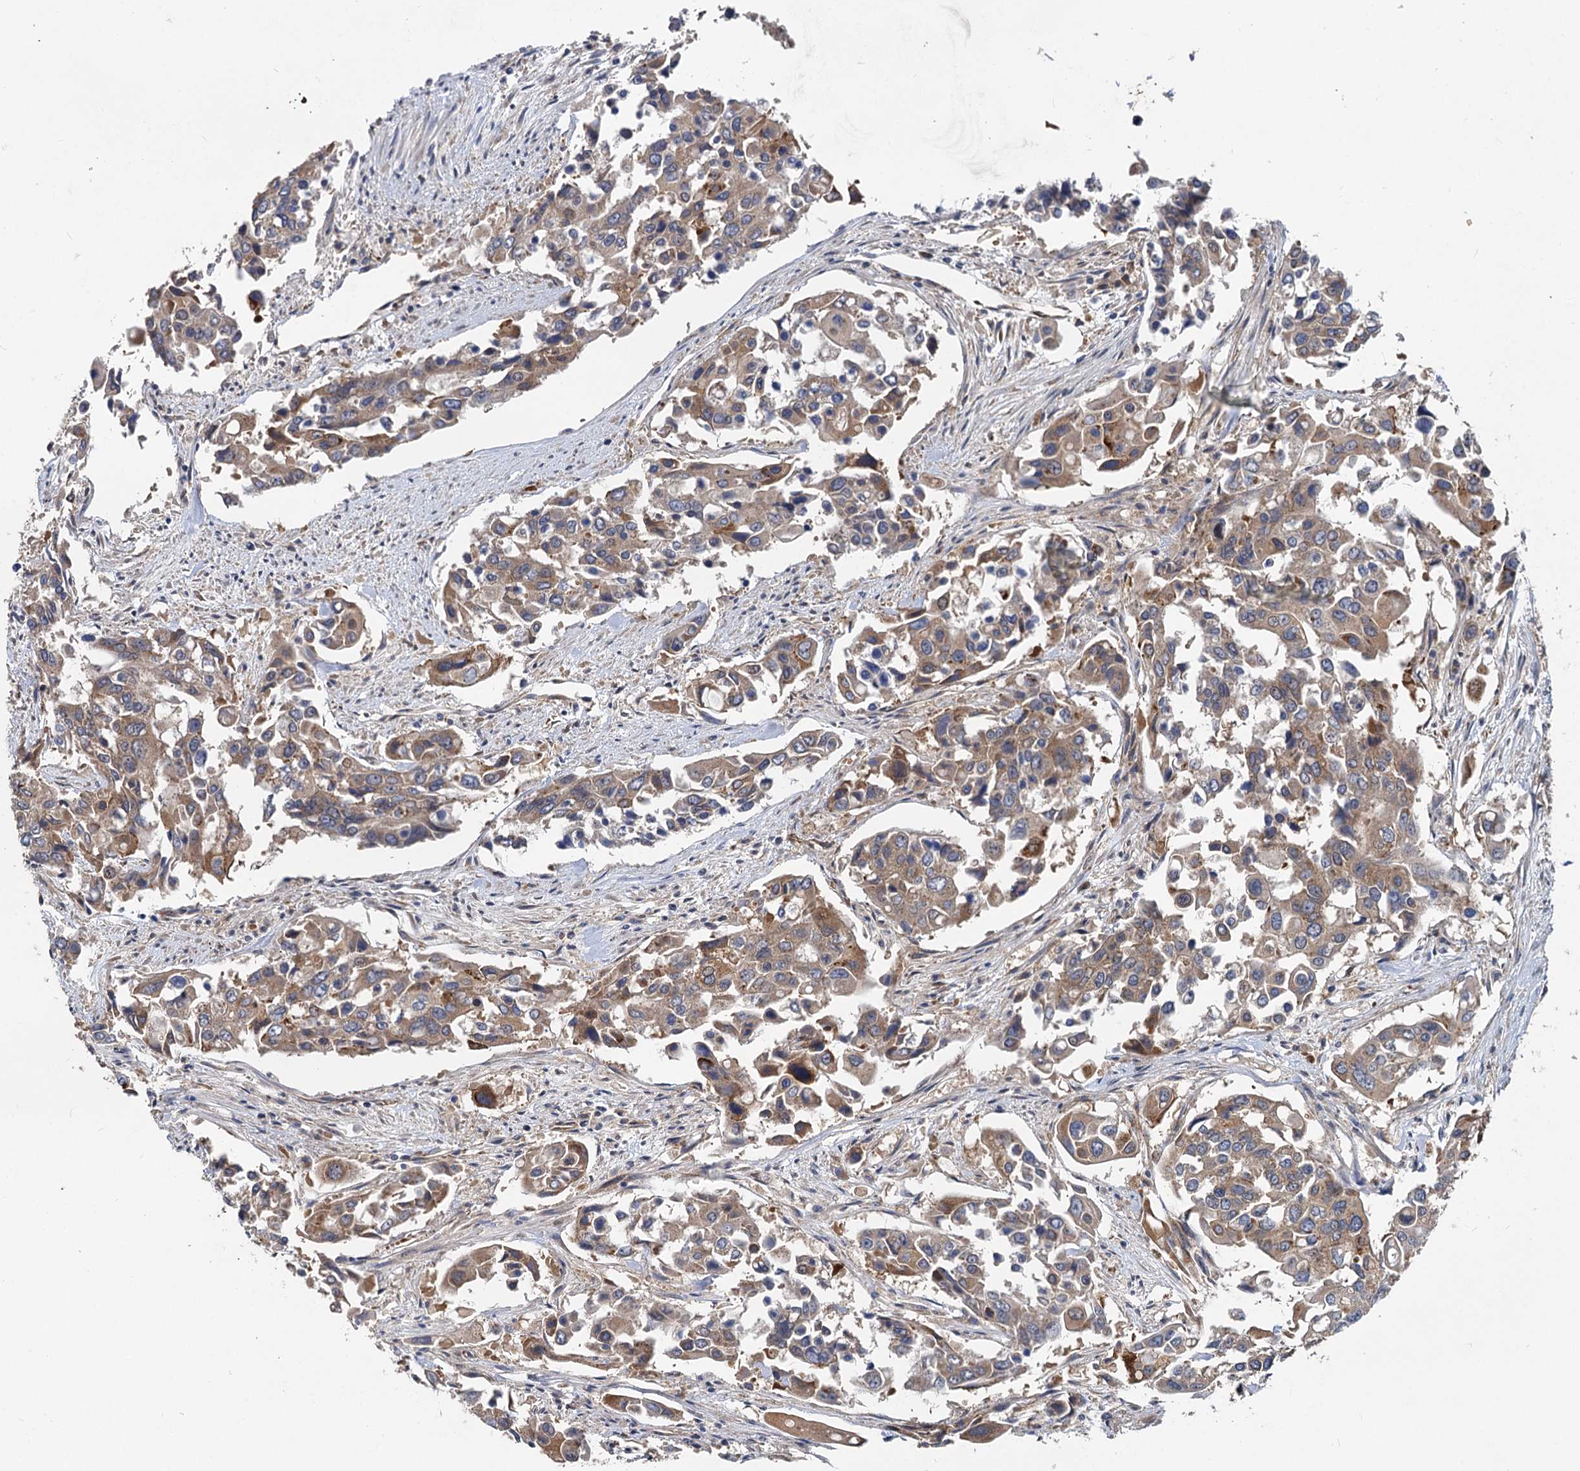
{"staining": {"intensity": "moderate", "quantity": ">75%", "location": "cytoplasmic/membranous"}, "tissue": "colorectal cancer", "cell_type": "Tumor cells", "image_type": "cancer", "snomed": [{"axis": "morphology", "description": "Adenocarcinoma, NOS"}, {"axis": "topography", "description": "Colon"}], "caption": "Immunohistochemical staining of human adenocarcinoma (colorectal) demonstrates medium levels of moderate cytoplasmic/membranous positivity in approximately >75% of tumor cells.", "gene": "EIF2B2", "patient": {"sex": "male", "age": 77}}